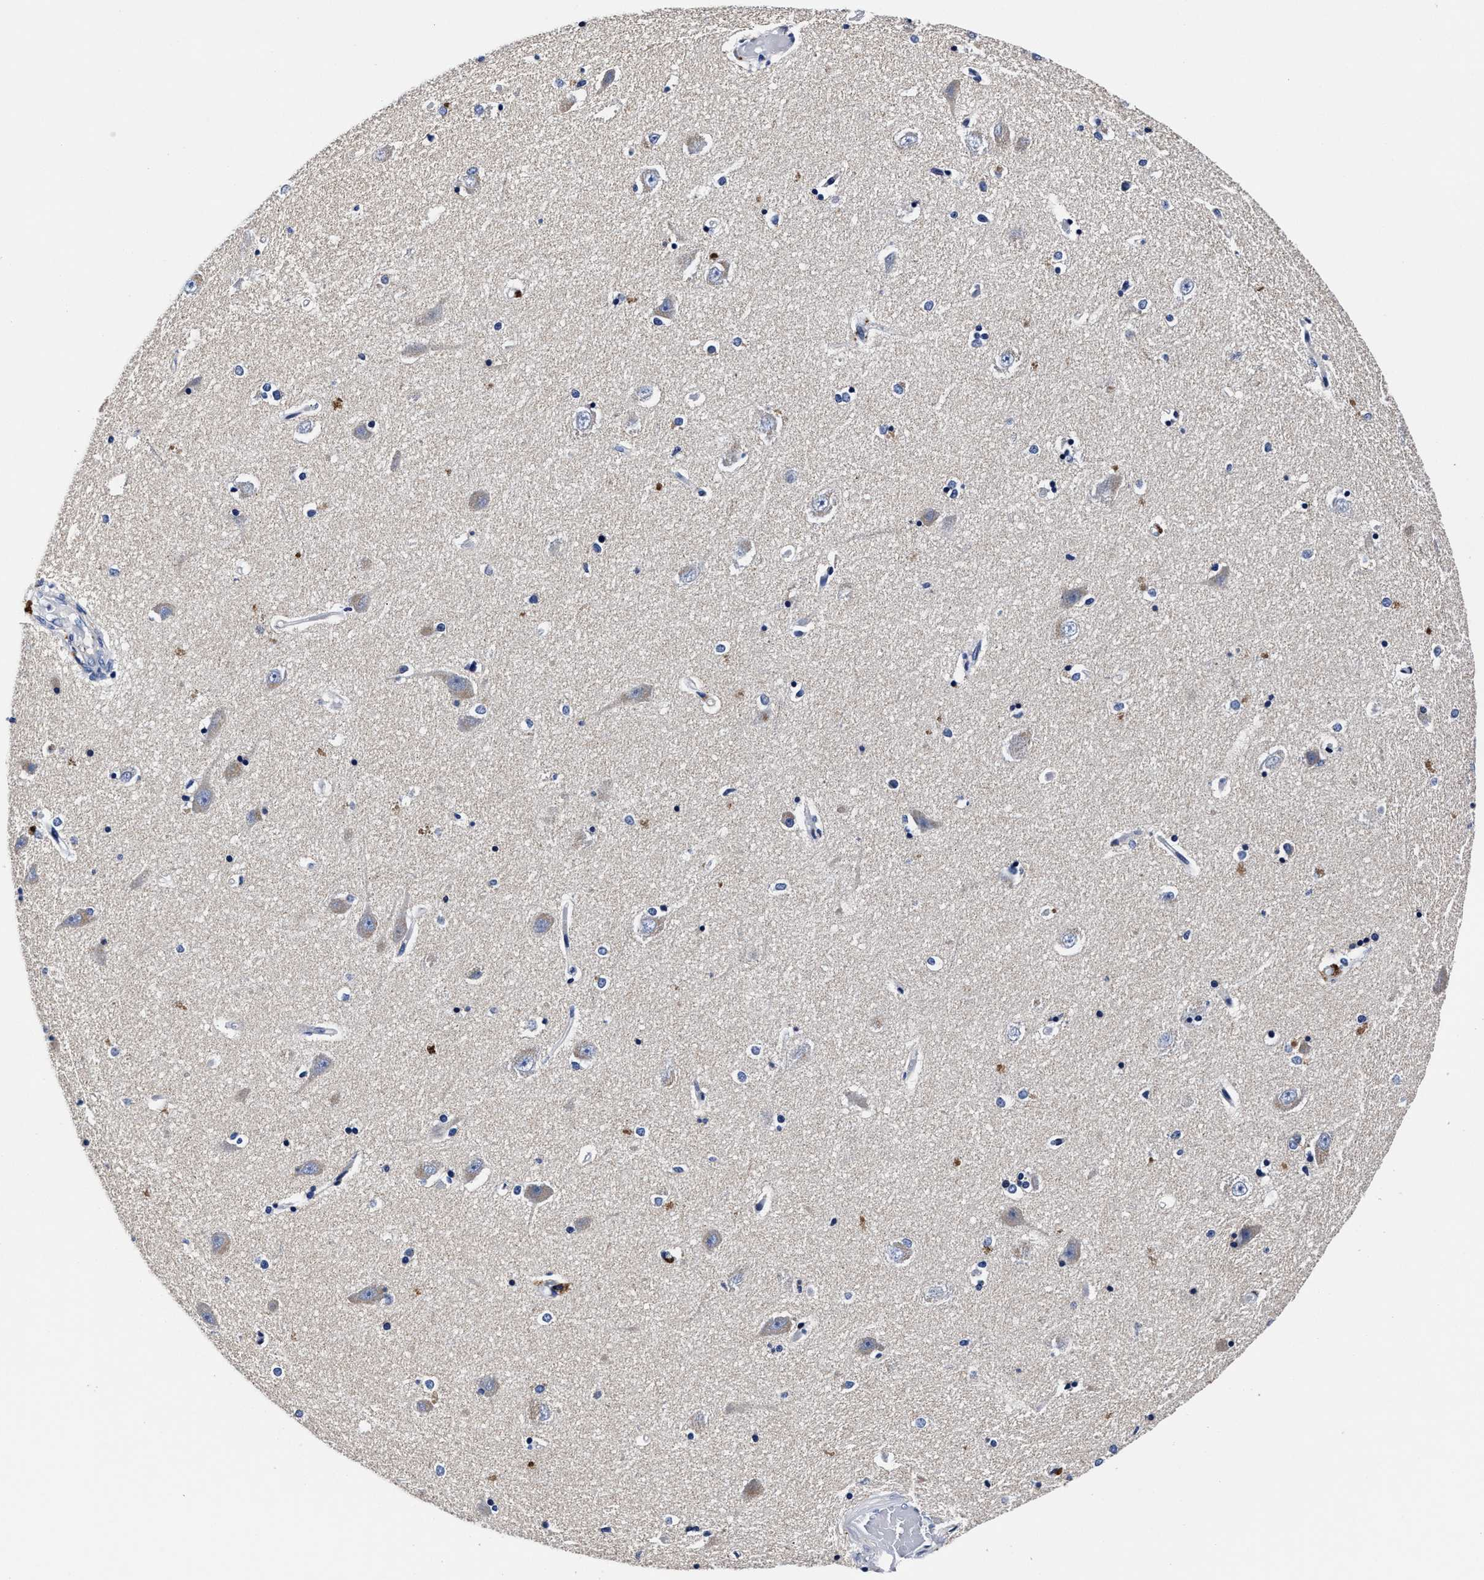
{"staining": {"intensity": "negative", "quantity": "none", "location": "none"}, "tissue": "hippocampus", "cell_type": "Glial cells", "image_type": "normal", "snomed": [{"axis": "morphology", "description": "Normal tissue, NOS"}, {"axis": "topography", "description": "Hippocampus"}], "caption": "Micrograph shows no protein positivity in glial cells of benign hippocampus.", "gene": "OLFML2A", "patient": {"sex": "male", "age": 45}}